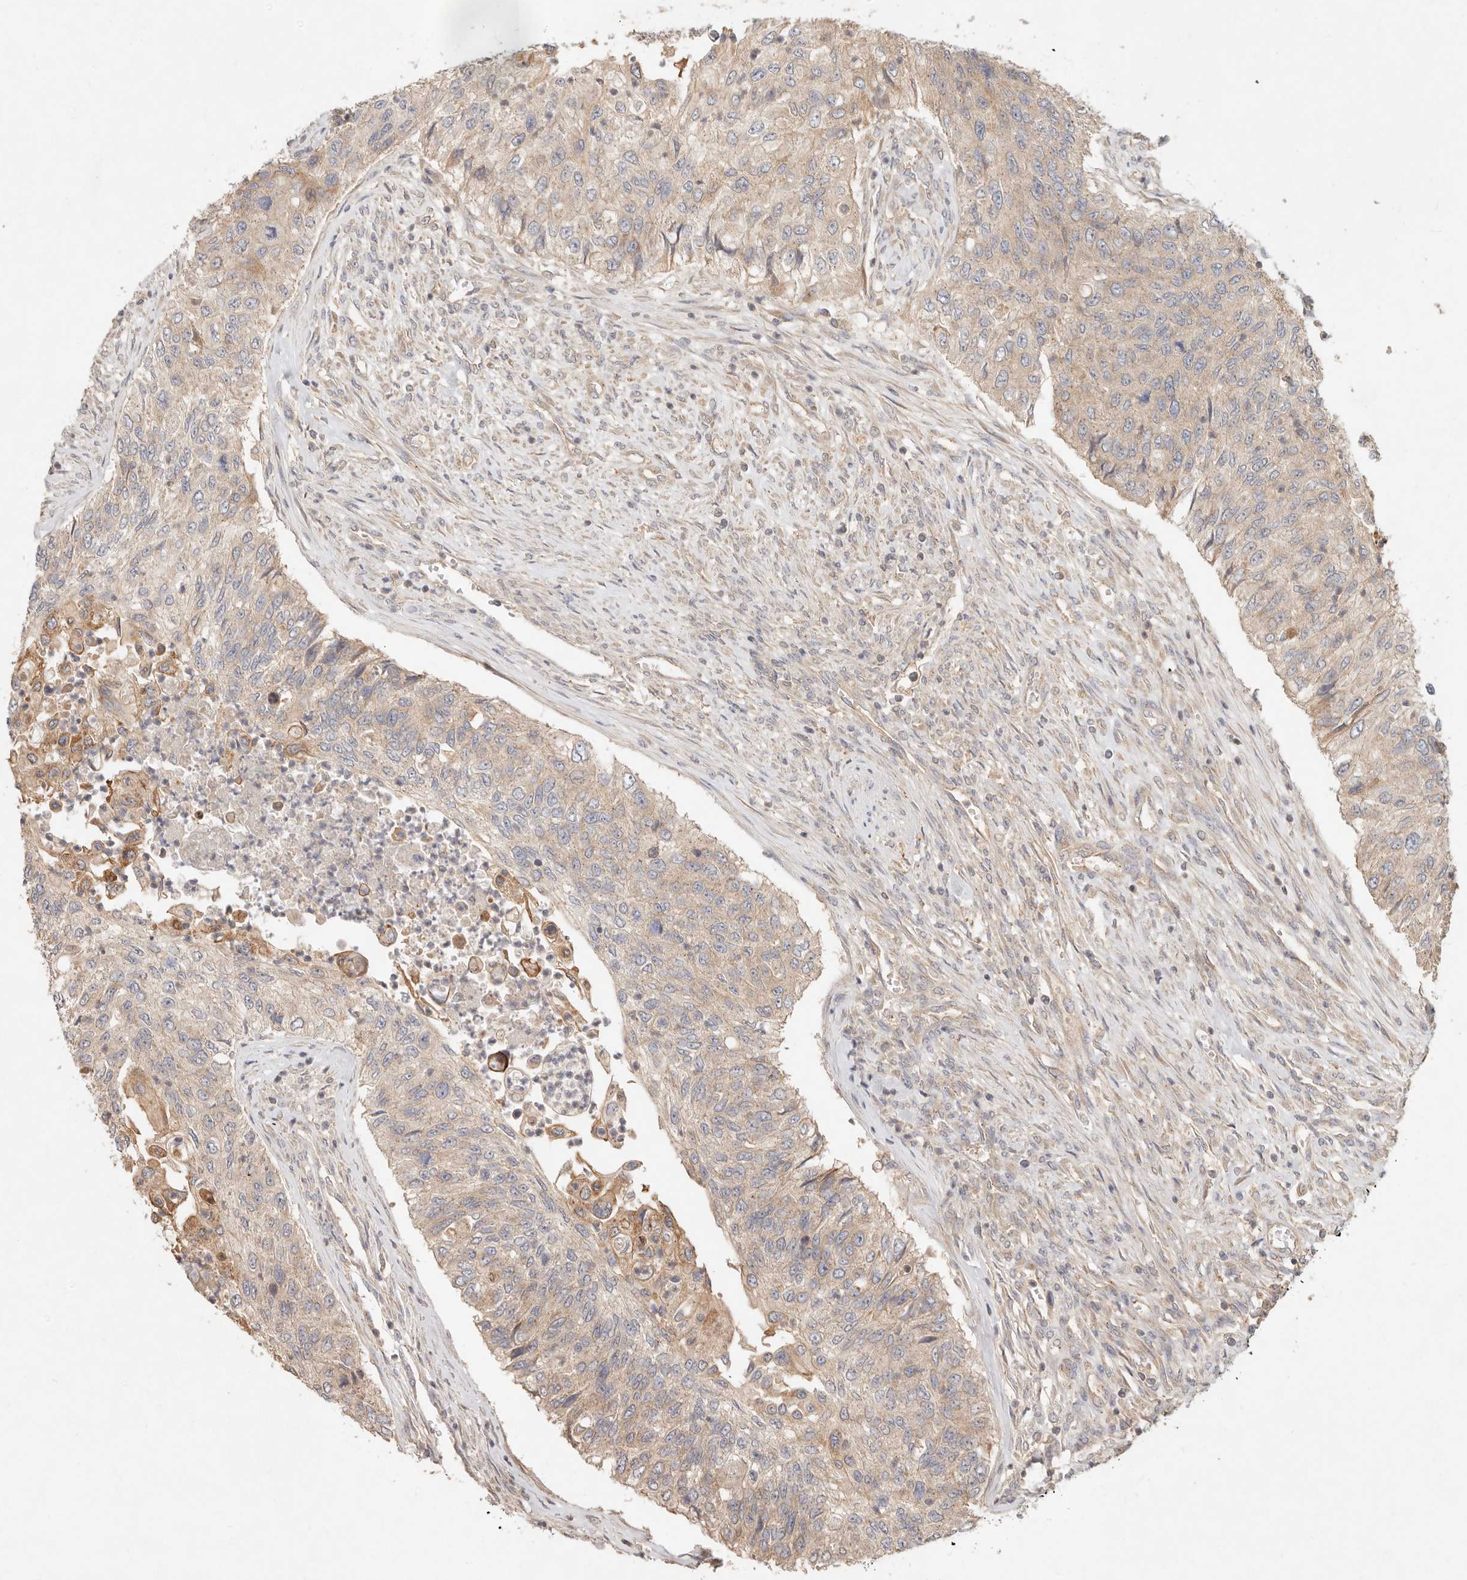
{"staining": {"intensity": "weak", "quantity": ">75%", "location": "cytoplasmic/membranous"}, "tissue": "urothelial cancer", "cell_type": "Tumor cells", "image_type": "cancer", "snomed": [{"axis": "morphology", "description": "Urothelial carcinoma, High grade"}, {"axis": "topography", "description": "Urinary bladder"}], "caption": "High-grade urothelial carcinoma stained for a protein shows weak cytoplasmic/membranous positivity in tumor cells. Immunohistochemistry (ihc) stains the protein of interest in brown and the nuclei are stained blue.", "gene": "HECTD3", "patient": {"sex": "female", "age": 60}}